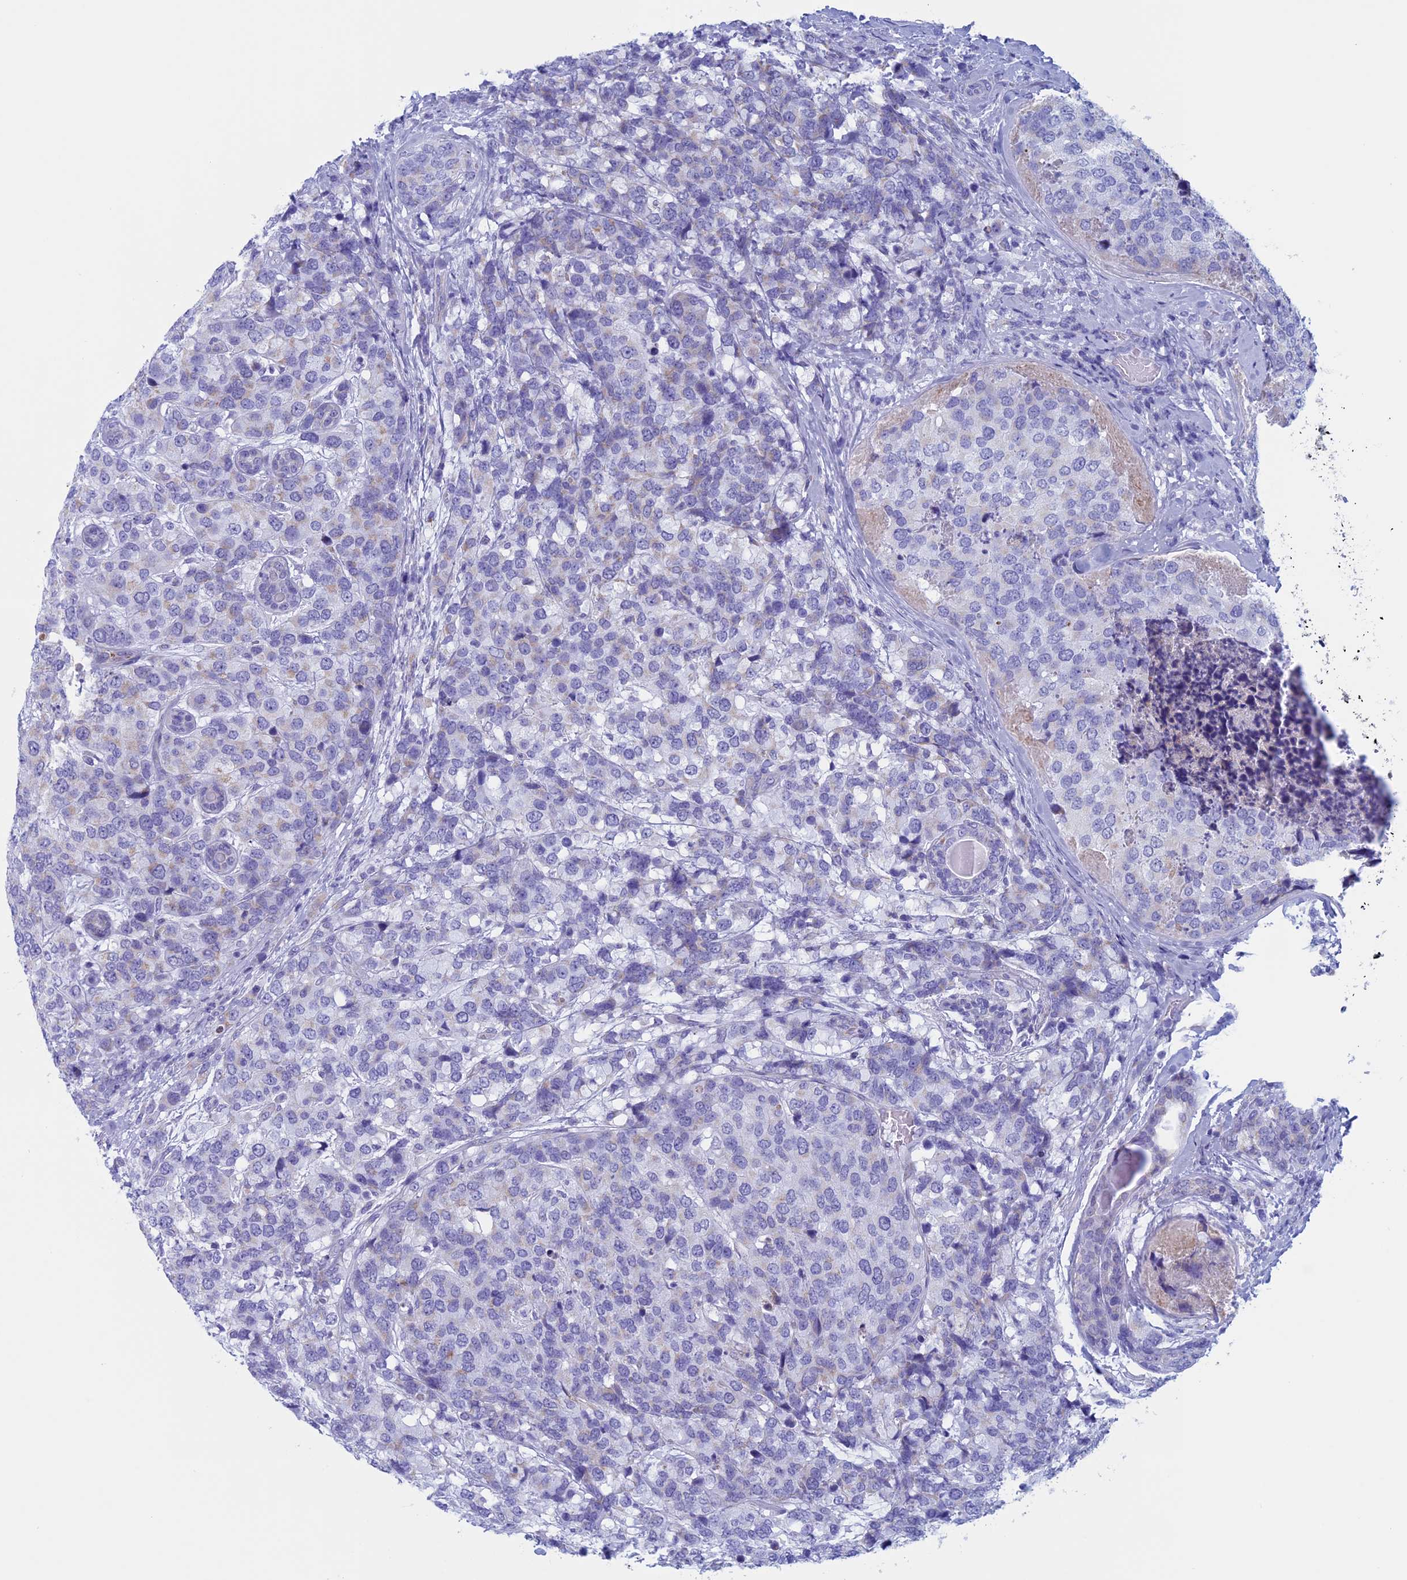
{"staining": {"intensity": "negative", "quantity": "none", "location": "none"}, "tissue": "breast cancer", "cell_type": "Tumor cells", "image_type": "cancer", "snomed": [{"axis": "morphology", "description": "Lobular carcinoma"}, {"axis": "topography", "description": "Breast"}], "caption": "Immunohistochemistry photomicrograph of human breast lobular carcinoma stained for a protein (brown), which displays no staining in tumor cells. (Stains: DAB (3,3'-diaminobenzidine) IHC with hematoxylin counter stain, Microscopy: brightfield microscopy at high magnification).", "gene": "NDUFB9", "patient": {"sex": "female", "age": 59}}